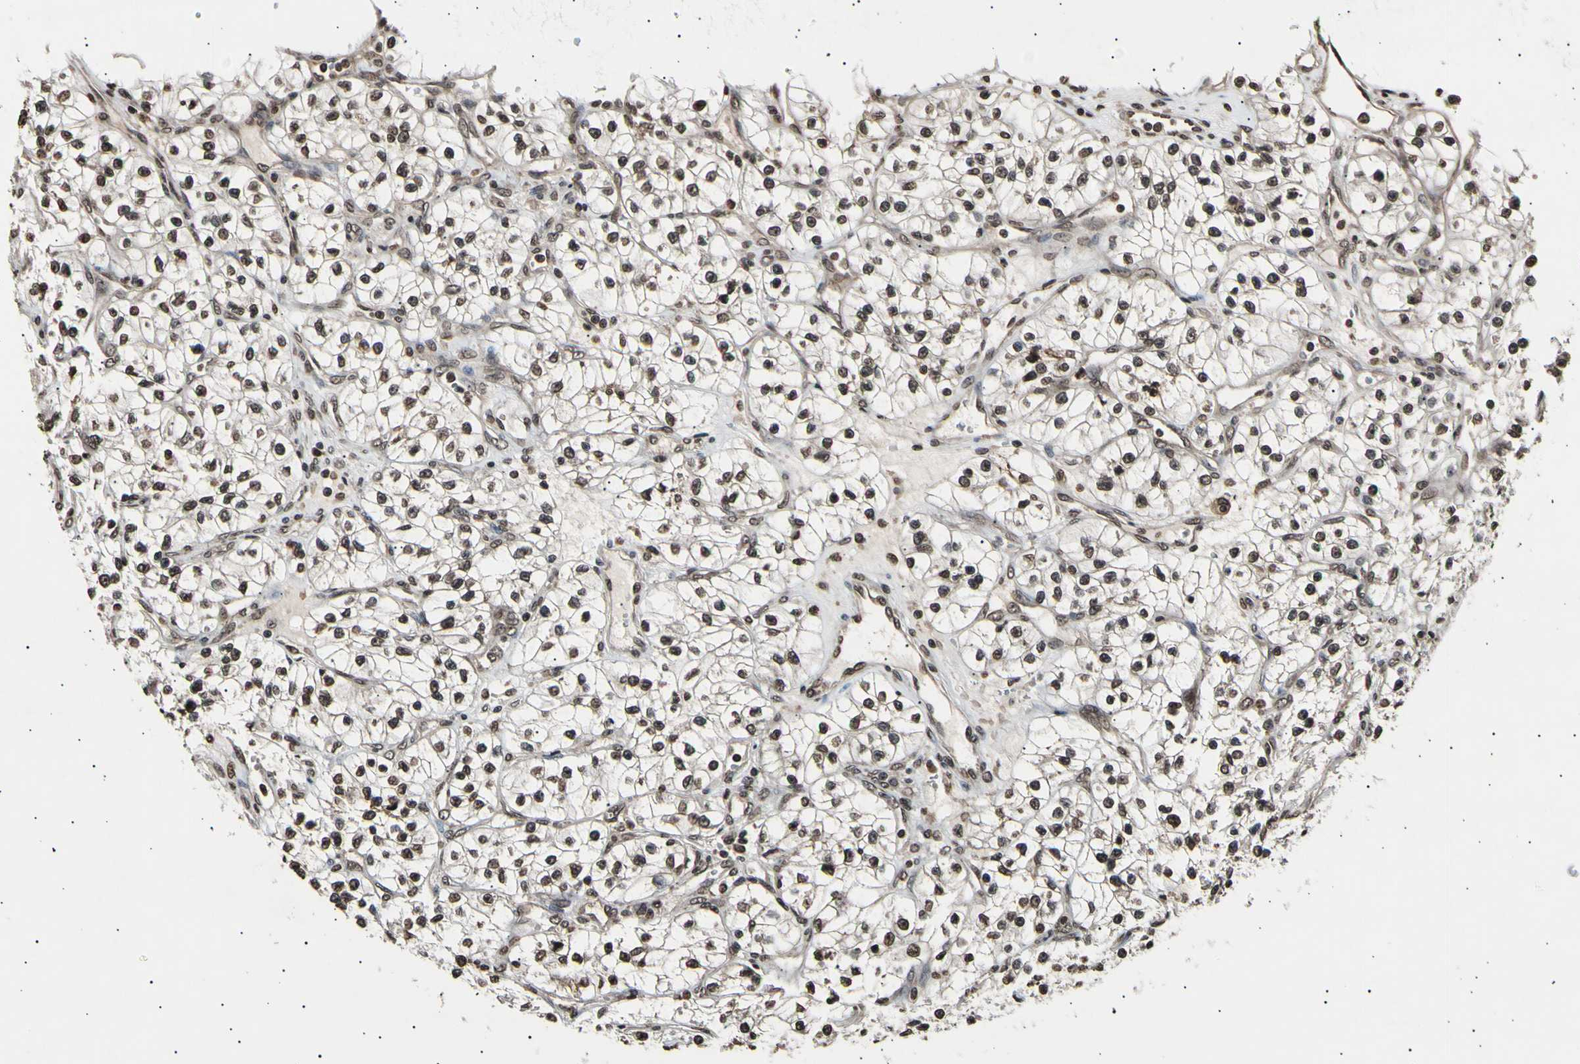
{"staining": {"intensity": "moderate", "quantity": ">75%", "location": "nuclear"}, "tissue": "renal cancer", "cell_type": "Tumor cells", "image_type": "cancer", "snomed": [{"axis": "morphology", "description": "Adenocarcinoma, NOS"}, {"axis": "topography", "description": "Kidney"}], "caption": "A photomicrograph of human adenocarcinoma (renal) stained for a protein shows moderate nuclear brown staining in tumor cells.", "gene": "ANAPC7", "patient": {"sex": "female", "age": 57}}